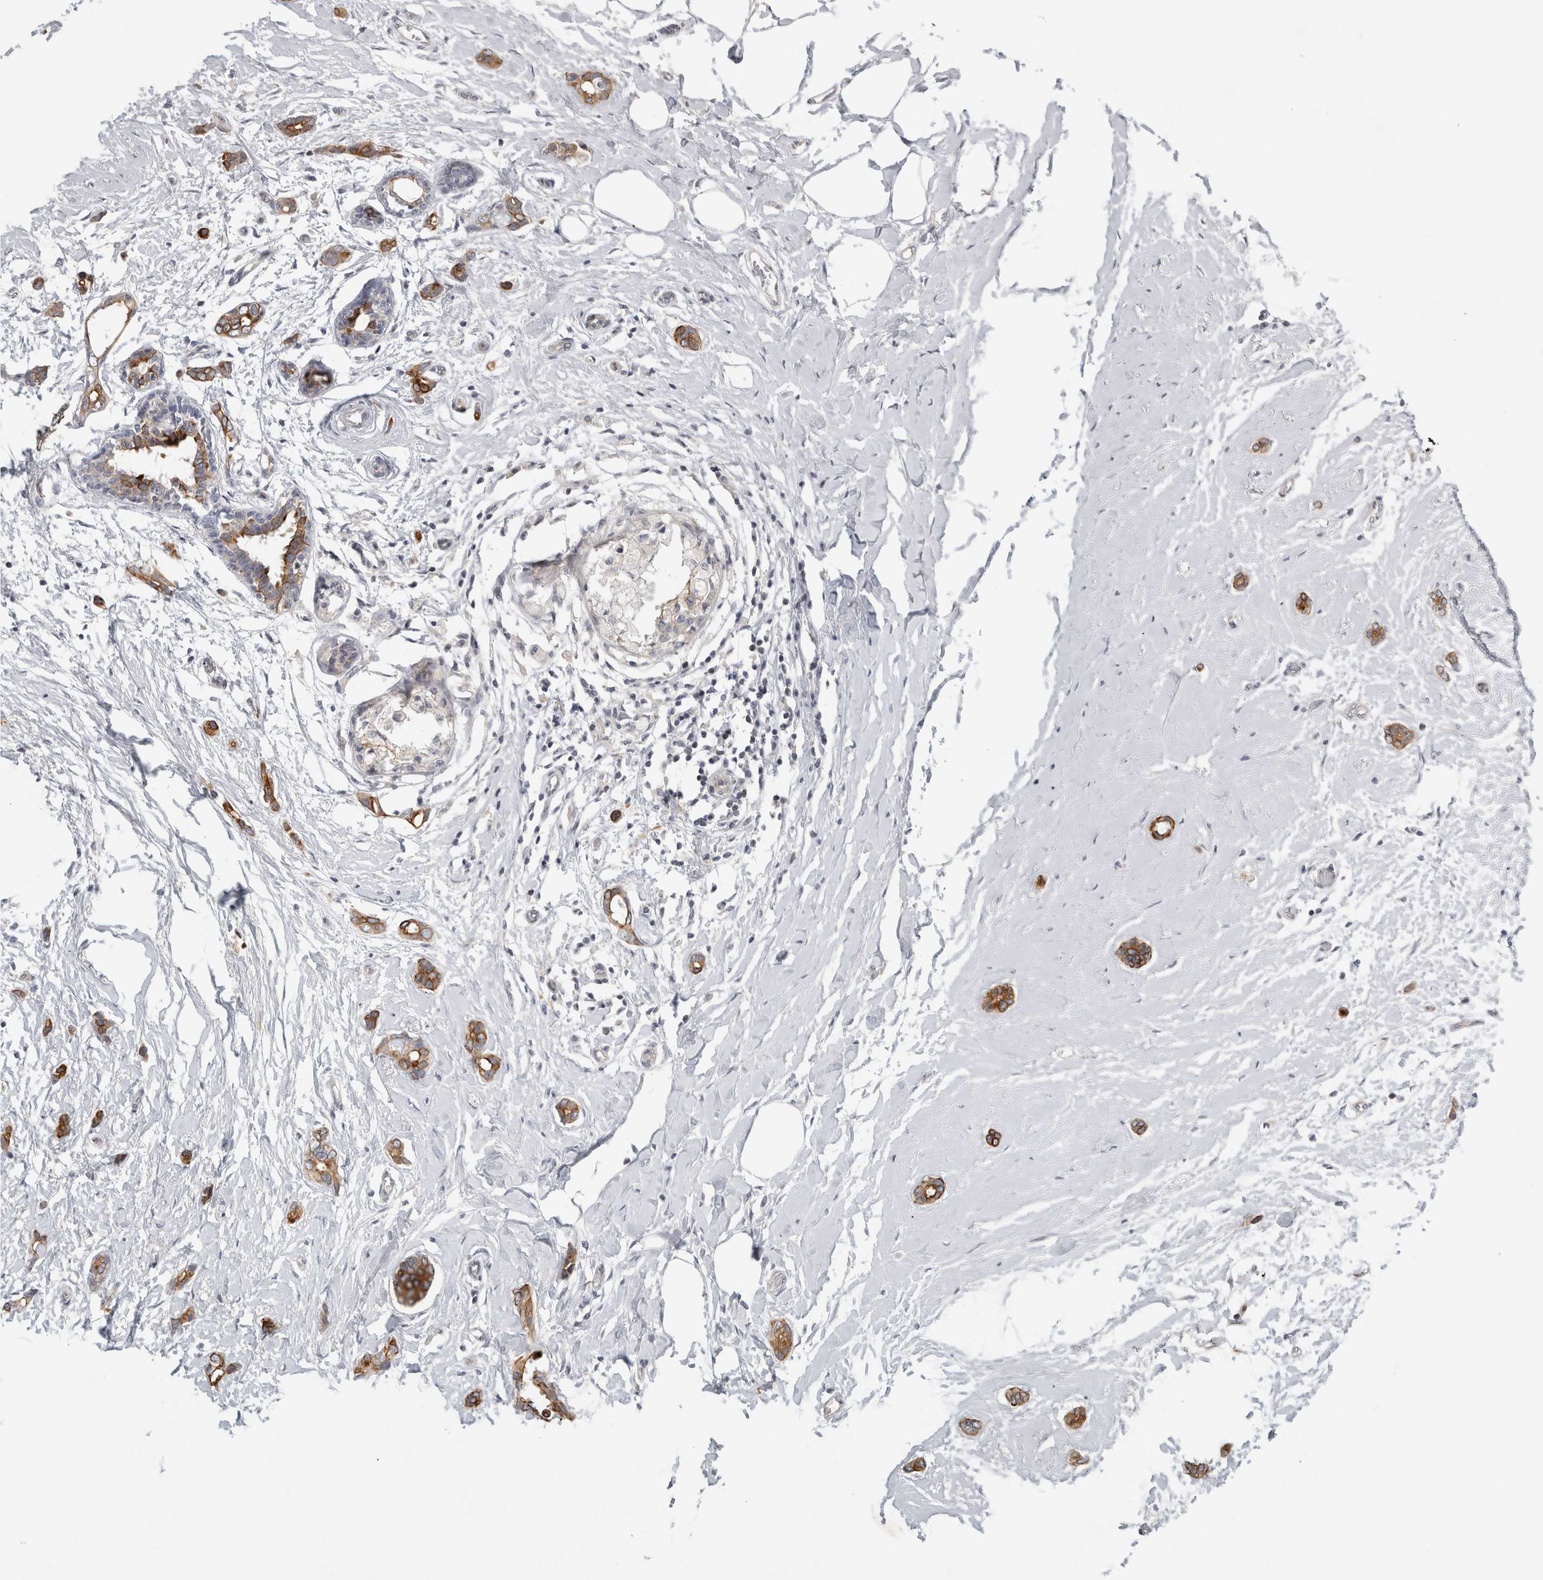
{"staining": {"intensity": "moderate", "quantity": ">75%", "location": "cytoplasmic/membranous"}, "tissue": "breast cancer", "cell_type": "Tumor cells", "image_type": "cancer", "snomed": [{"axis": "morphology", "description": "Duct carcinoma"}, {"axis": "topography", "description": "Breast"}], "caption": "The micrograph exhibits a brown stain indicating the presence of a protein in the cytoplasmic/membranous of tumor cells in breast cancer.", "gene": "UTP25", "patient": {"sex": "female", "age": 55}}